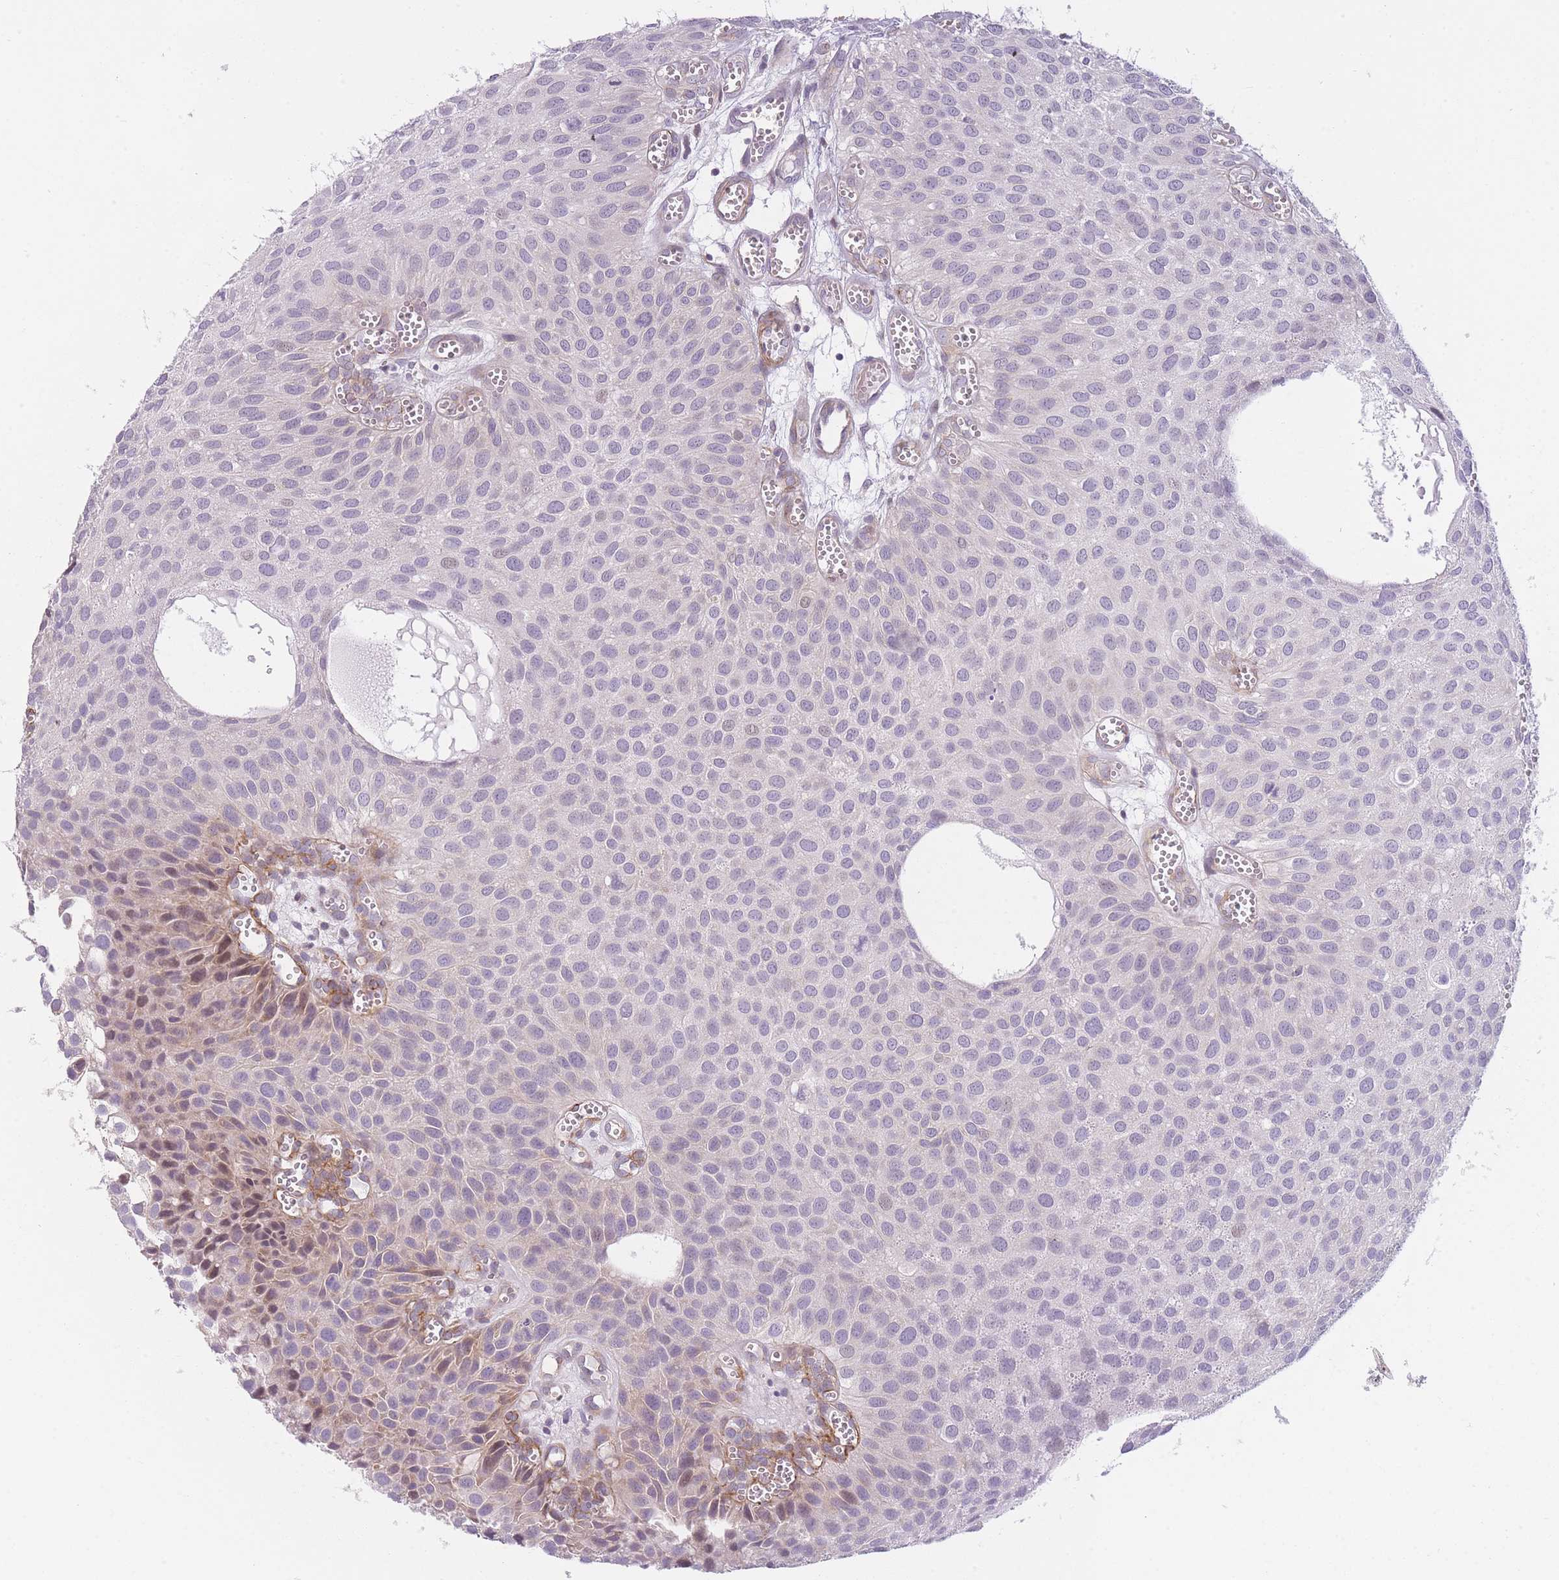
{"staining": {"intensity": "weak", "quantity": "<25%", "location": "cytoplasmic/membranous,nuclear"}, "tissue": "urothelial cancer", "cell_type": "Tumor cells", "image_type": "cancer", "snomed": [{"axis": "morphology", "description": "Urothelial carcinoma, Low grade"}, {"axis": "topography", "description": "Urinary bladder"}], "caption": "The image displays no staining of tumor cells in urothelial cancer. (Immunohistochemistry, brightfield microscopy, high magnification).", "gene": "SLC7A6", "patient": {"sex": "male", "age": 88}}